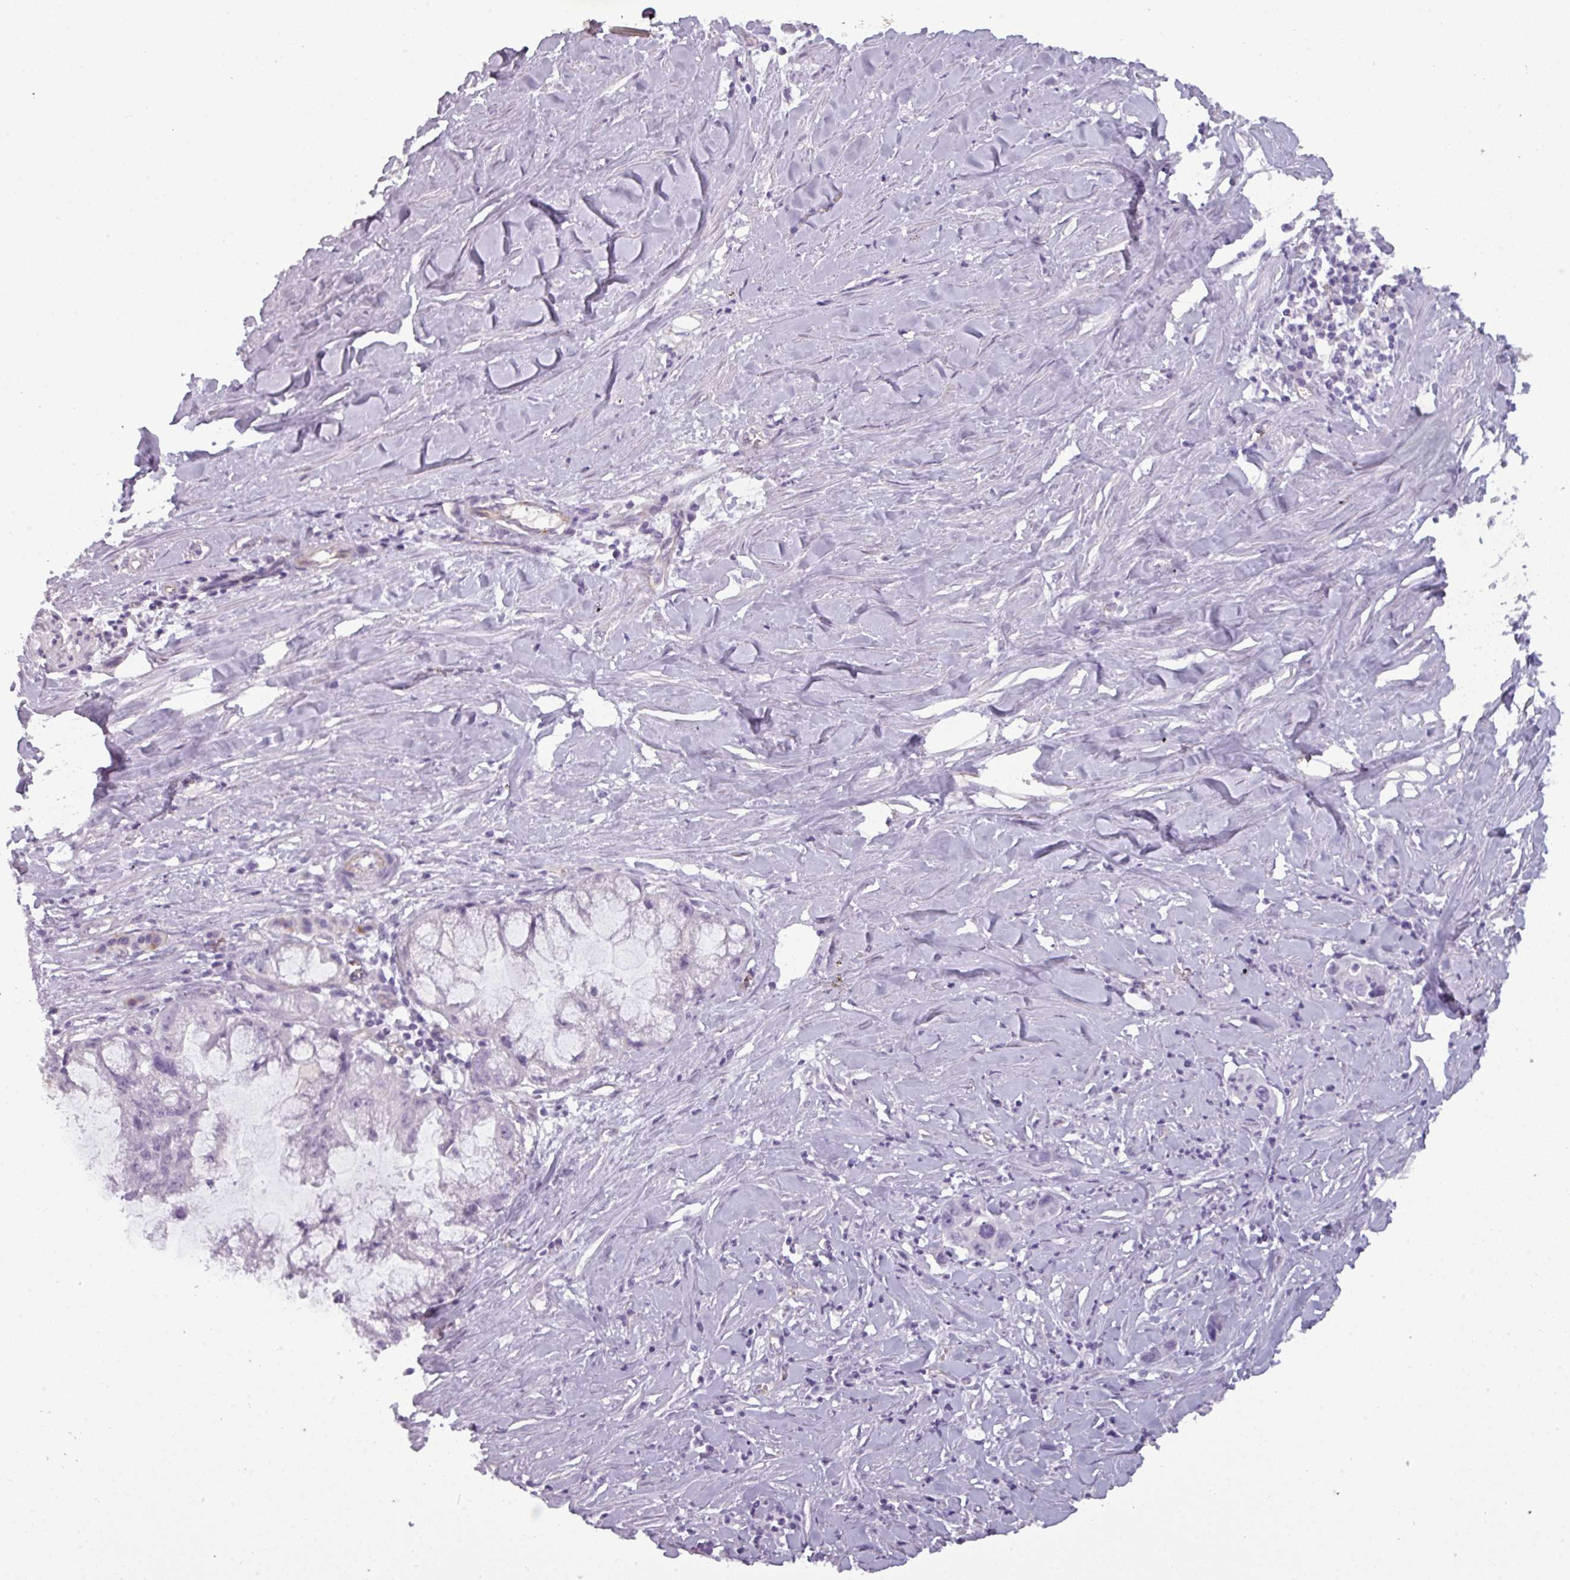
{"staining": {"intensity": "negative", "quantity": "none", "location": "none"}, "tissue": "pancreatic cancer", "cell_type": "Tumor cells", "image_type": "cancer", "snomed": [{"axis": "morphology", "description": "Adenocarcinoma, NOS"}, {"axis": "topography", "description": "Pancreas"}], "caption": "Tumor cells are negative for brown protein staining in pancreatic cancer (adenocarcinoma). (Brightfield microscopy of DAB (3,3'-diaminobenzidine) immunohistochemistry at high magnification).", "gene": "AREL1", "patient": {"sex": "male", "age": 73}}